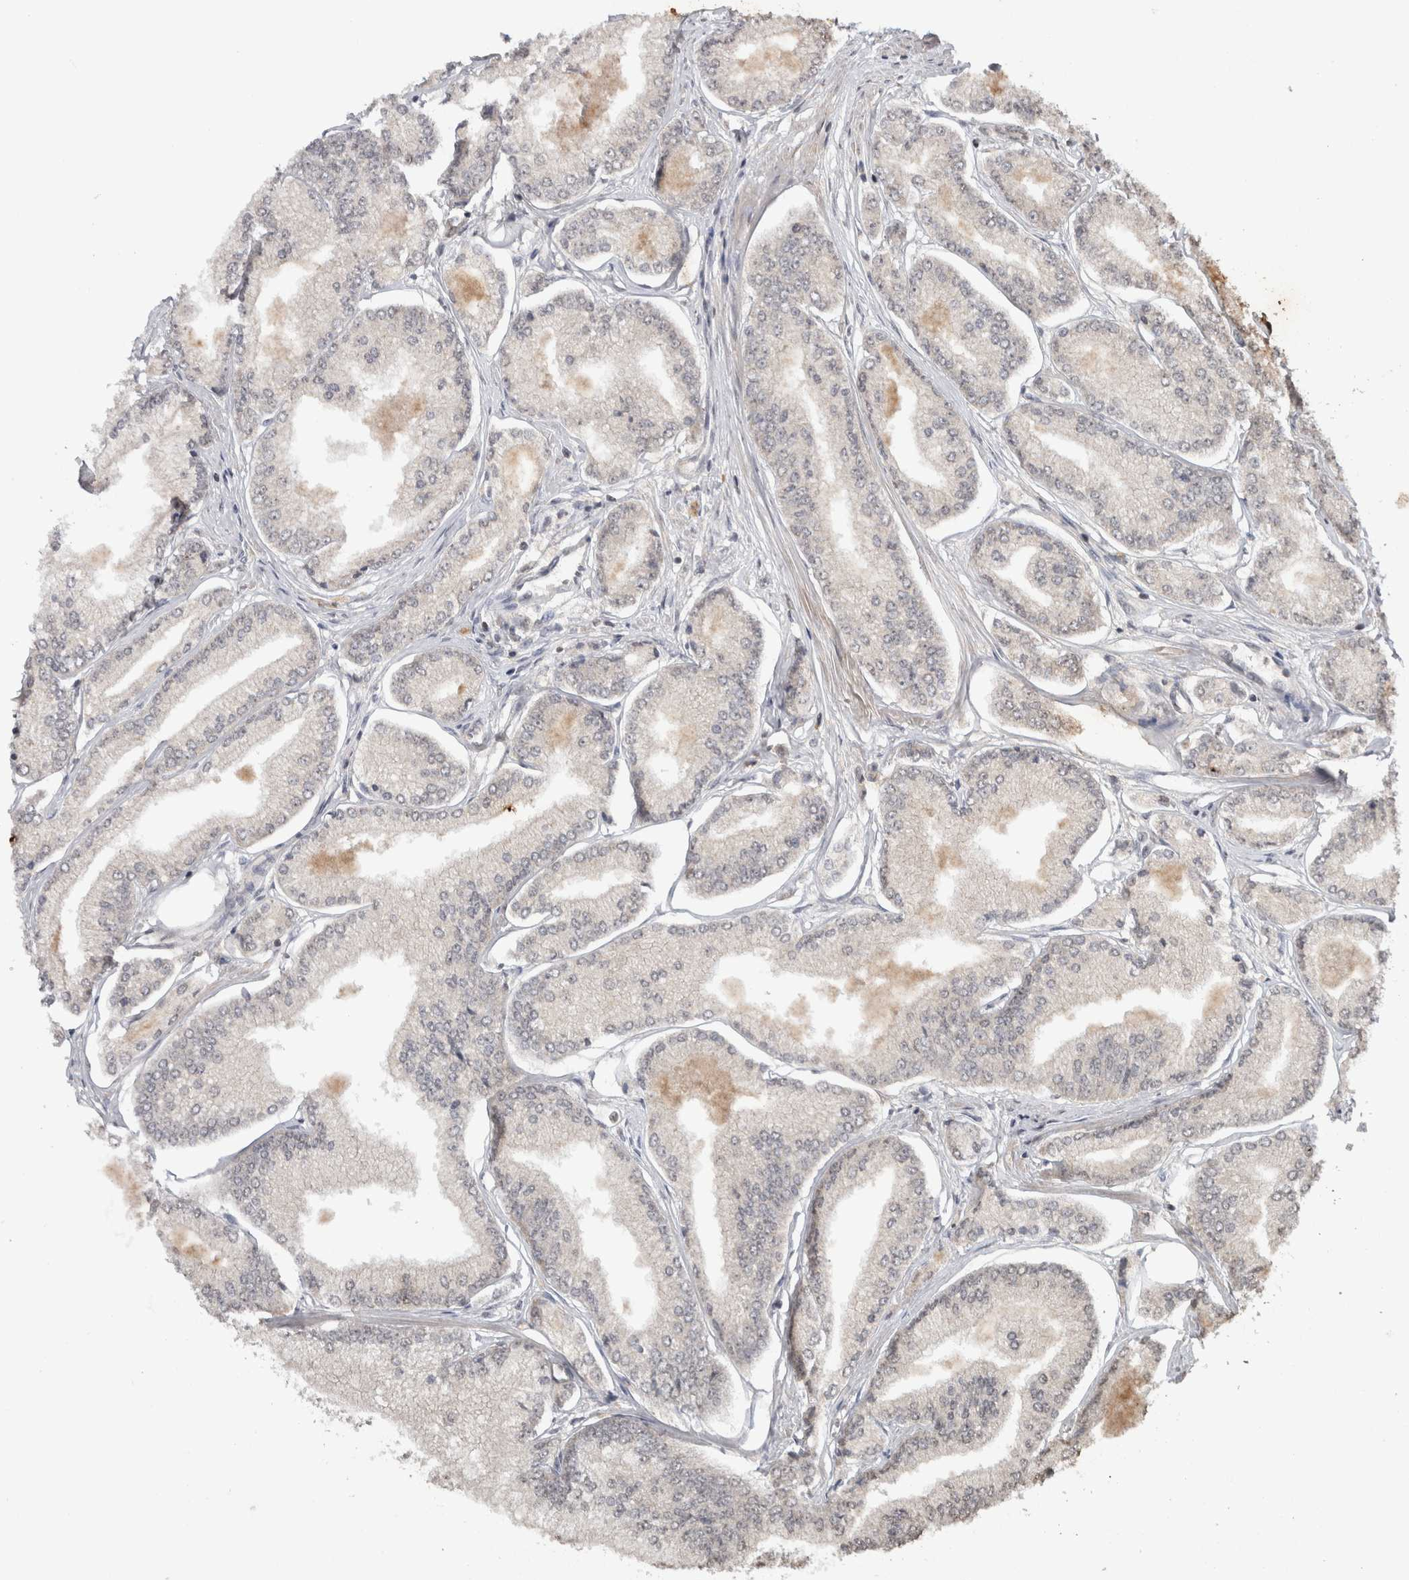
{"staining": {"intensity": "negative", "quantity": "none", "location": "none"}, "tissue": "prostate cancer", "cell_type": "Tumor cells", "image_type": "cancer", "snomed": [{"axis": "morphology", "description": "Adenocarcinoma, Low grade"}, {"axis": "topography", "description": "Prostate"}], "caption": "This is an immunohistochemistry (IHC) image of low-grade adenocarcinoma (prostate). There is no expression in tumor cells.", "gene": "HMOX2", "patient": {"sex": "male", "age": 52}}